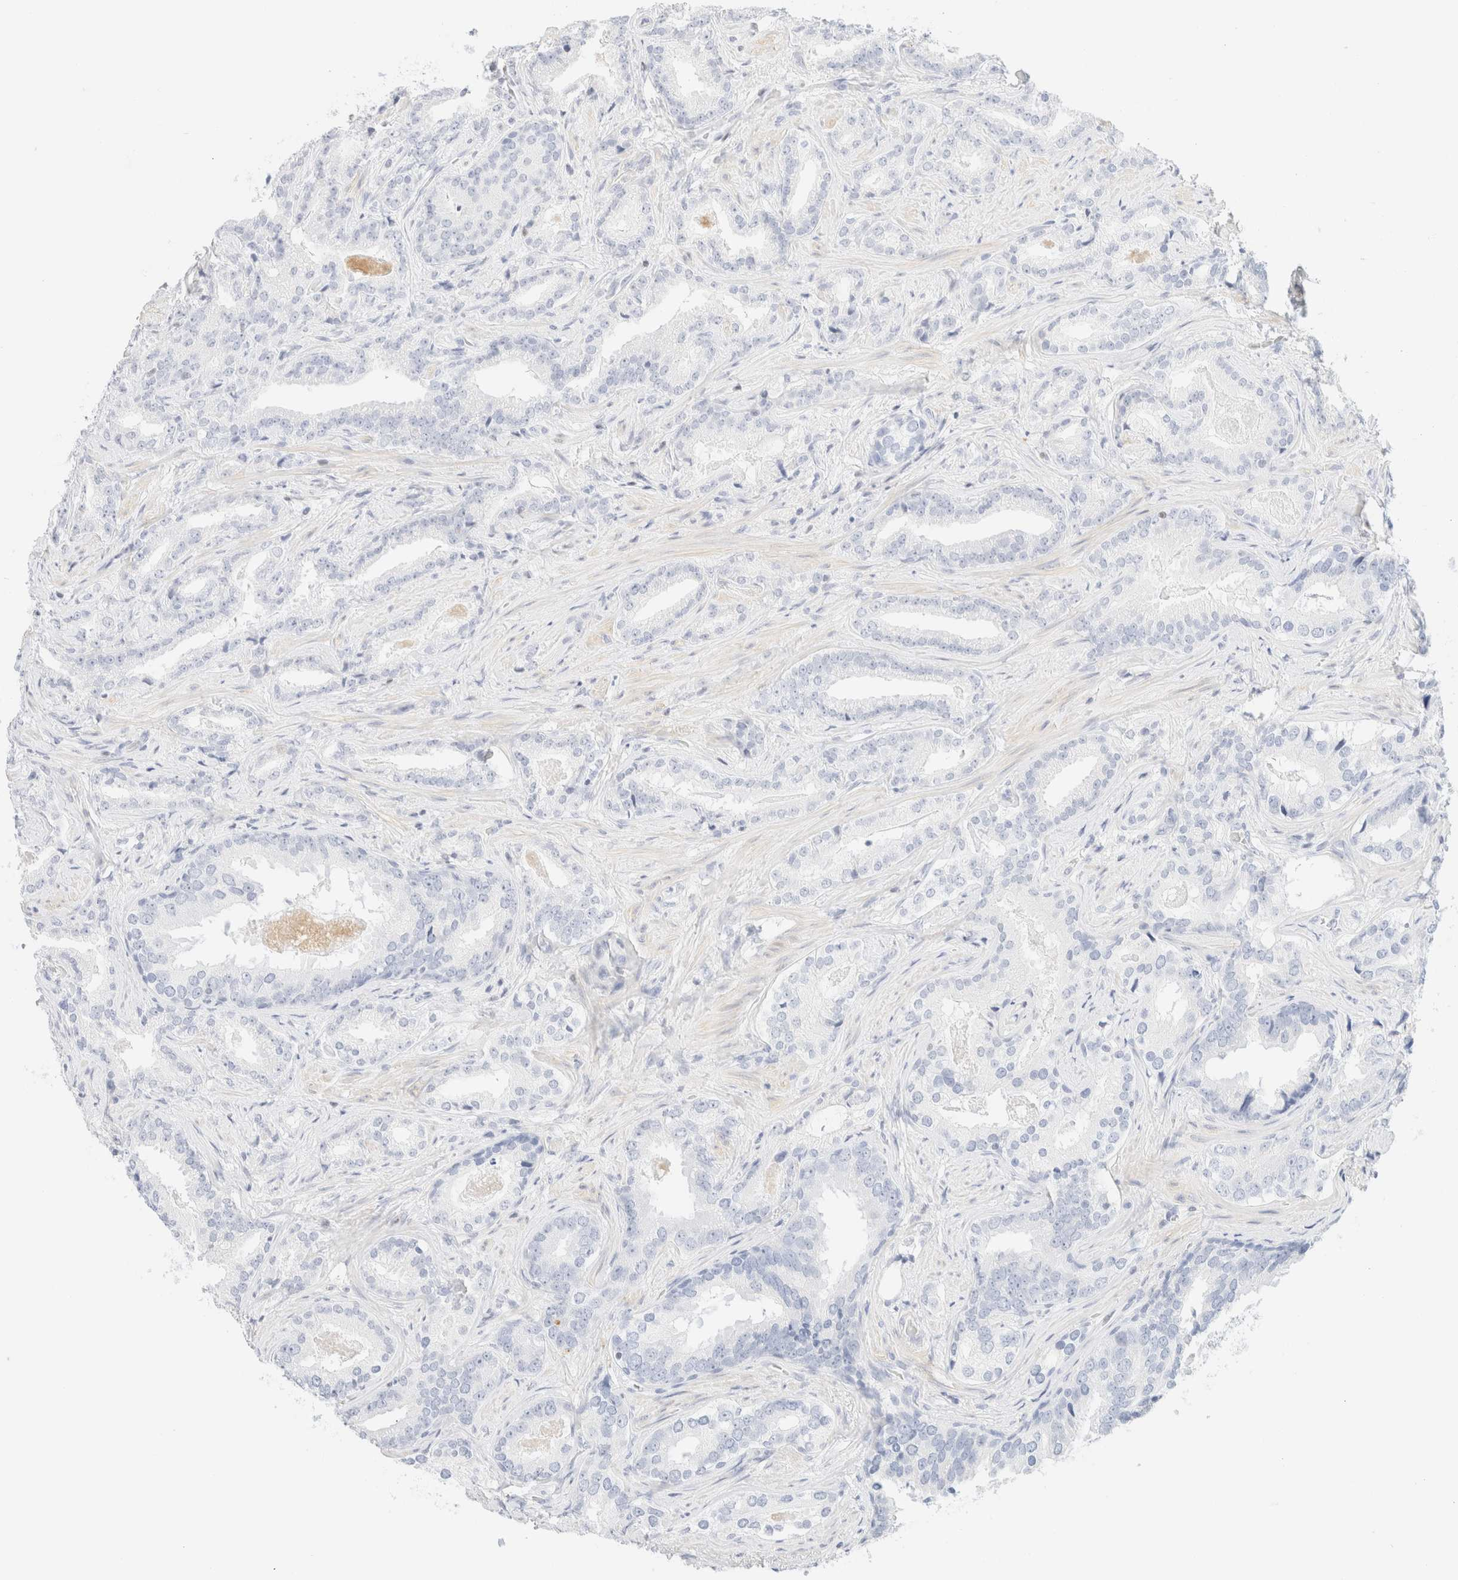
{"staining": {"intensity": "negative", "quantity": "none", "location": "none"}, "tissue": "prostate cancer", "cell_type": "Tumor cells", "image_type": "cancer", "snomed": [{"axis": "morphology", "description": "Adenocarcinoma, Low grade"}, {"axis": "topography", "description": "Prostate"}], "caption": "This is an IHC micrograph of low-grade adenocarcinoma (prostate). There is no positivity in tumor cells.", "gene": "IKZF3", "patient": {"sex": "male", "age": 67}}